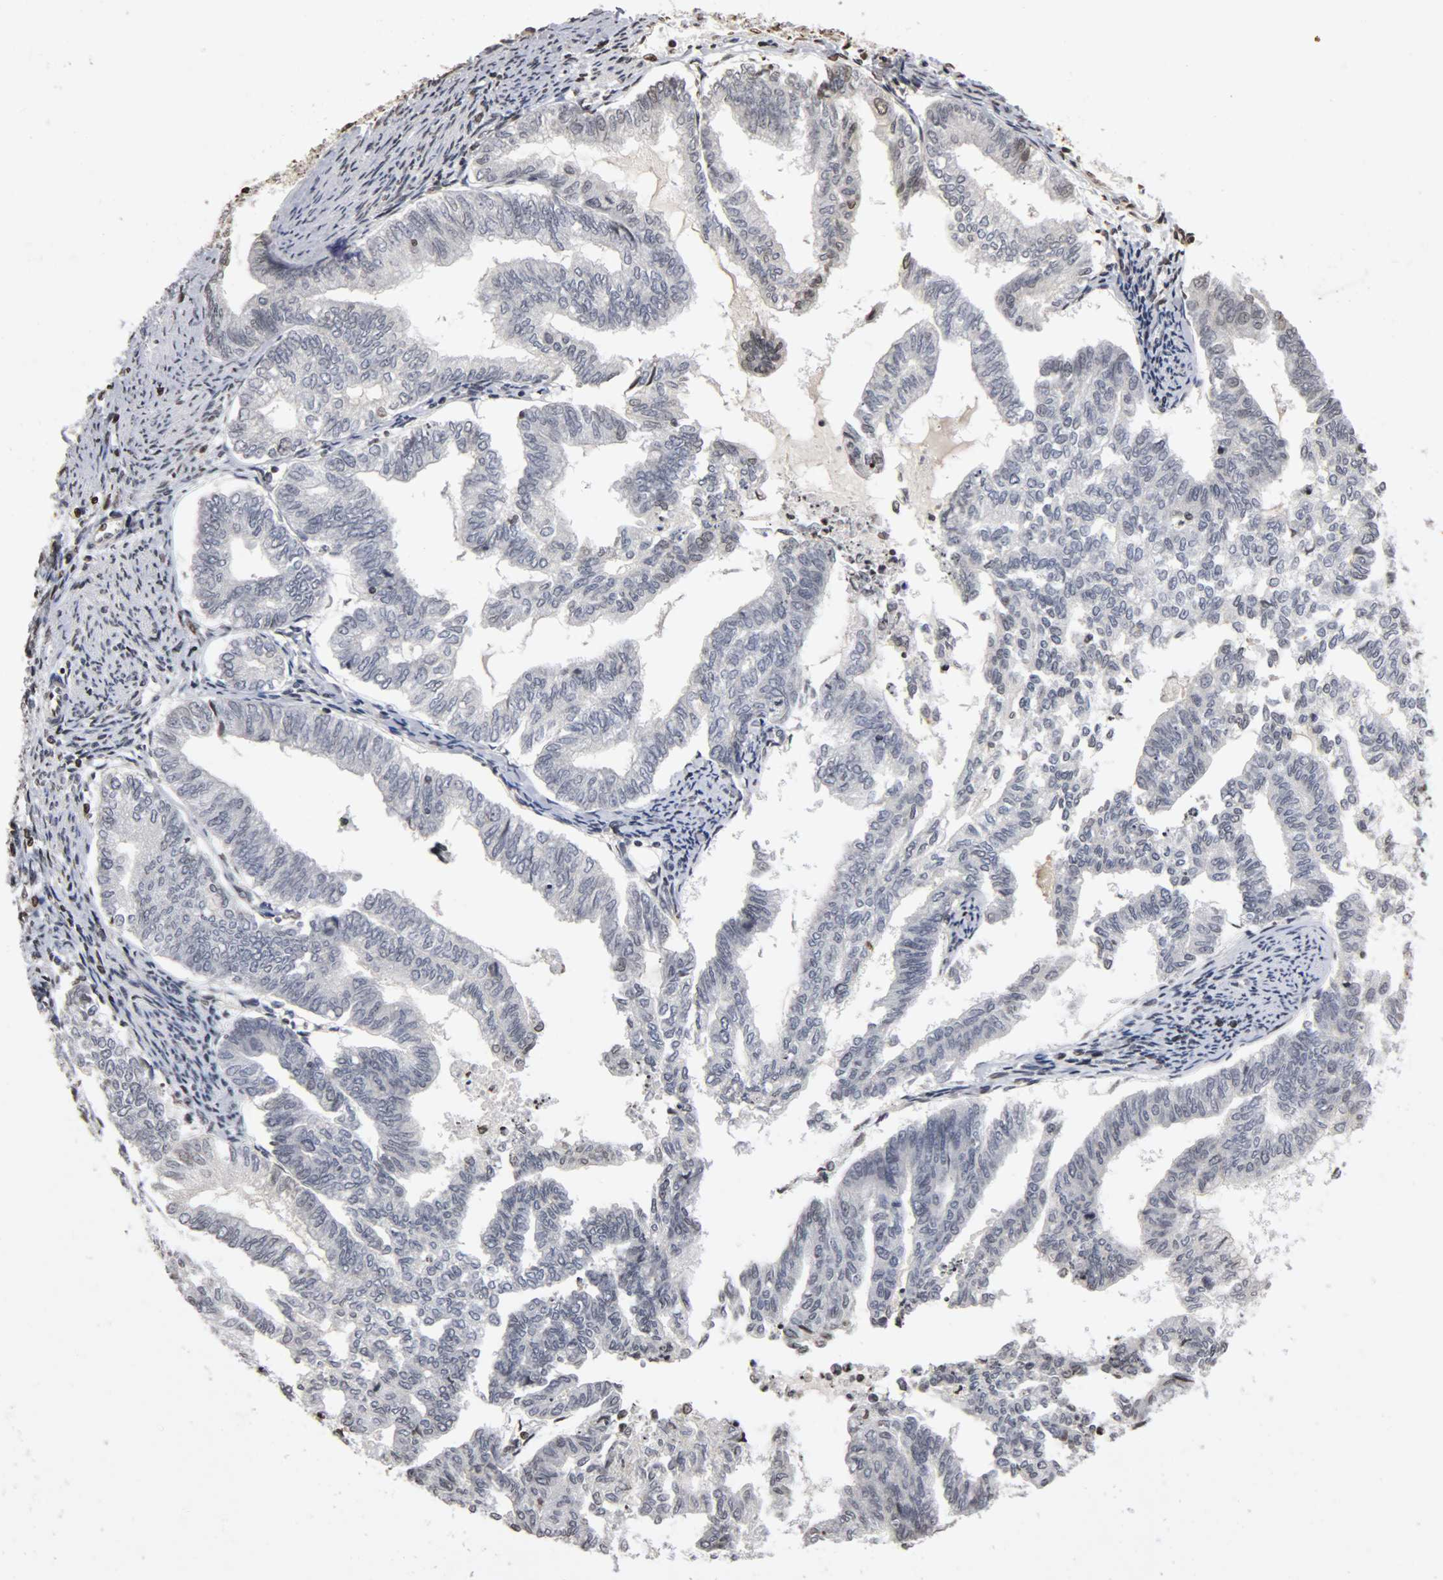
{"staining": {"intensity": "weak", "quantity": "<25%", "location": "nuclear"}, "tissue": "endometrial cancer", "cell_type": "Tumor cells", "image_type": "cancer", "snomed": [{"axis": "morphology", "description": "Adenocarcinoma, NOS"}, {"axis": "topography", "description": "Endometrium"}], "caption": "An immunohistochemistry (IHC) image of endometrial cancer is shown. There is no staining in tumor cells of endometrial cancer.", "gene": "ERCC2", "patient": {"sex": "female", "age": 79}}